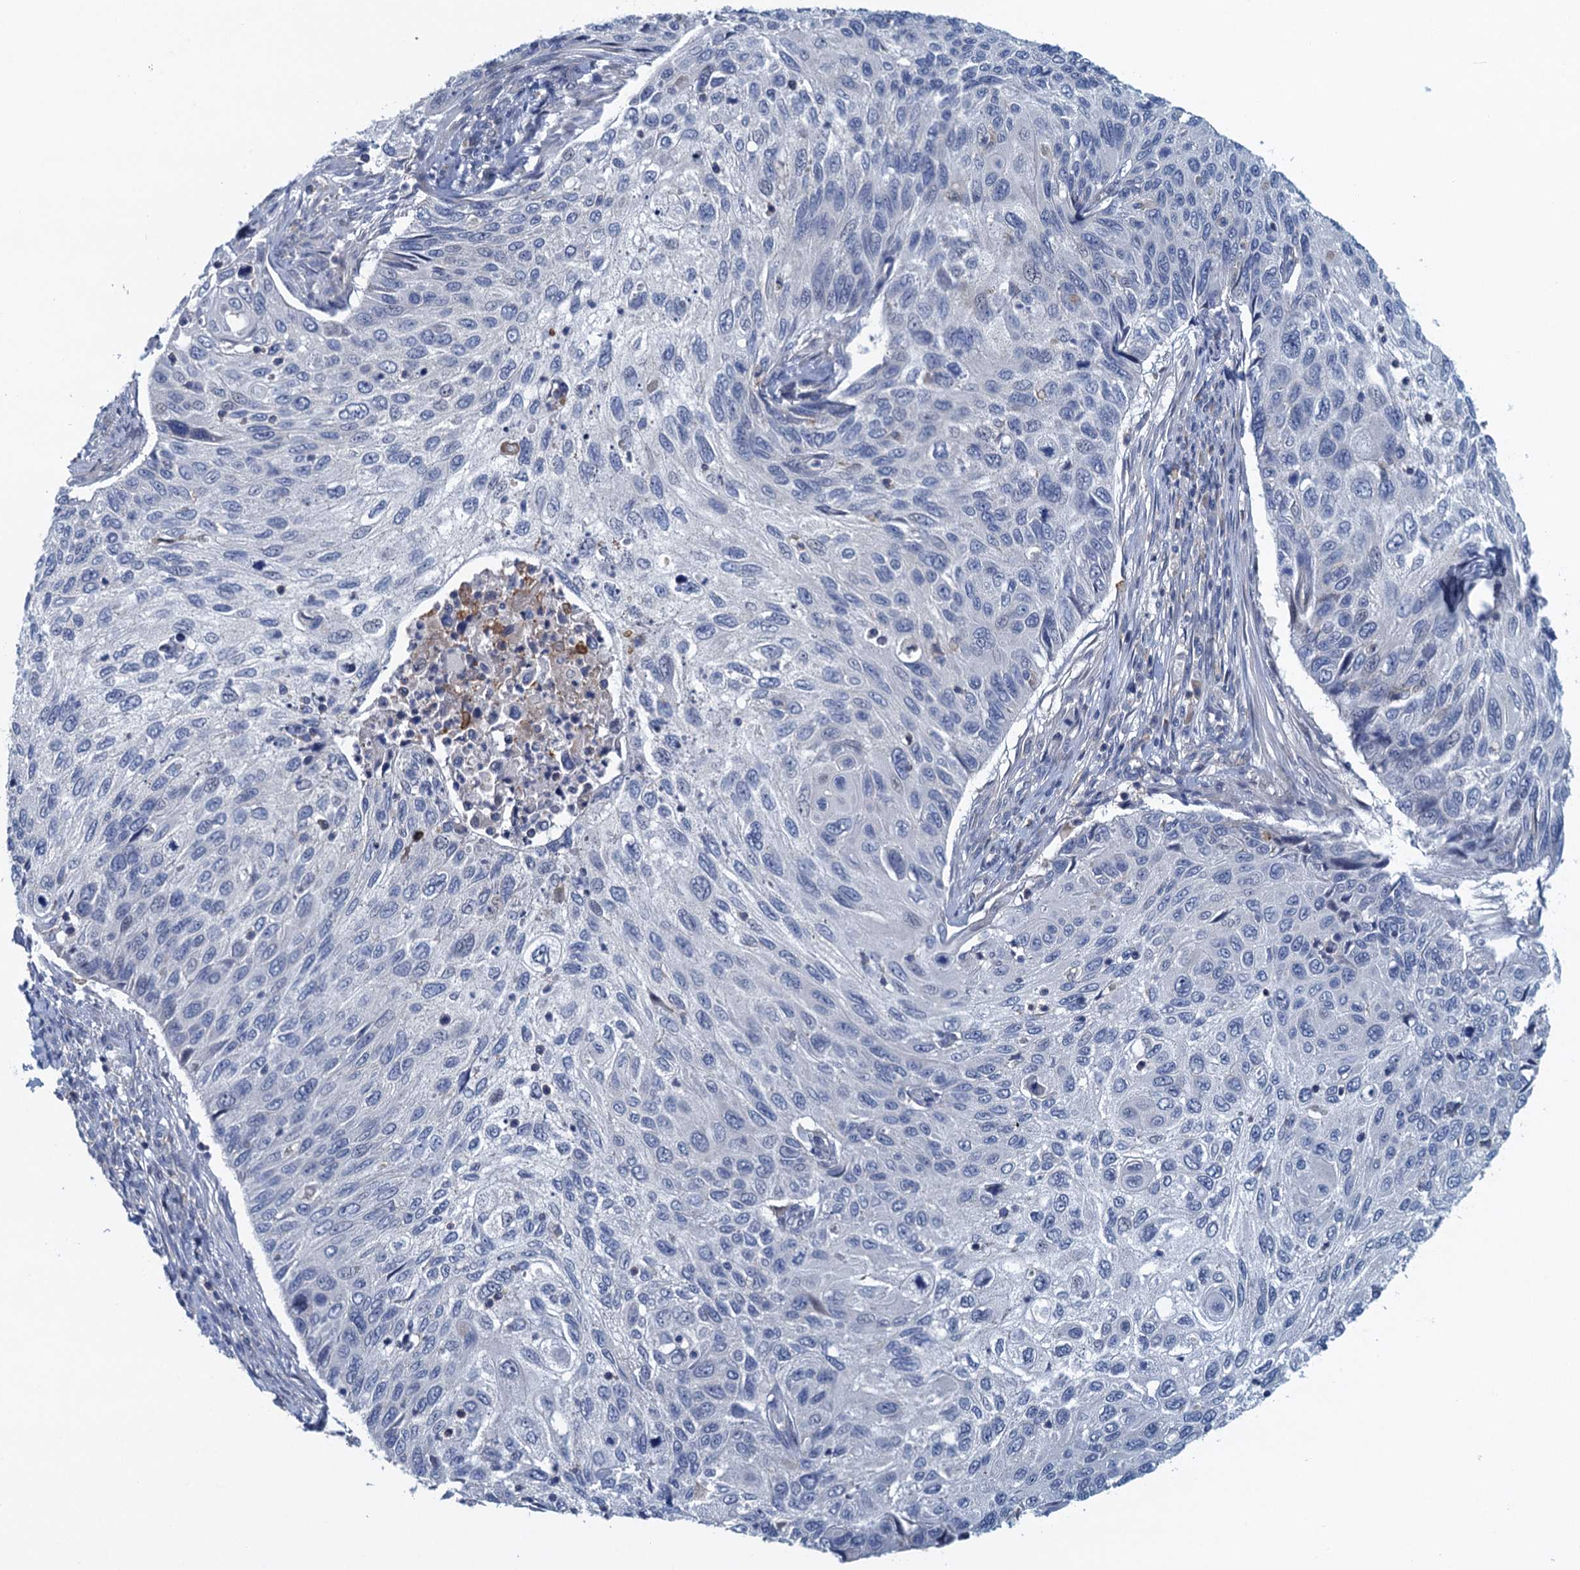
{"staining": {"intensity": "negative", "quantity": "none", "location": "none"}, "tissue": "cervical cancer", "cell_type": "Tumor cells", "image_type": "cancer", "snomed": [{"axis": "morphology", "description": "Squamous cell carcinoma, NOS"}, {"axis": "topography", "description": "Cervix"}], "caption": "An image of cervical squamous cell carcinoma stained for a protein reveals no brown staining in tumor cells. (Stains: DAB (3,3'-diaminobenzidine) immunohistochemistry (IHC) with hematoxylin counter stain, Microscopy: brightfield microscopy at high magnification).", "gene": "NCKAP1L", "patient": {"sex": "female", "age": 70}}